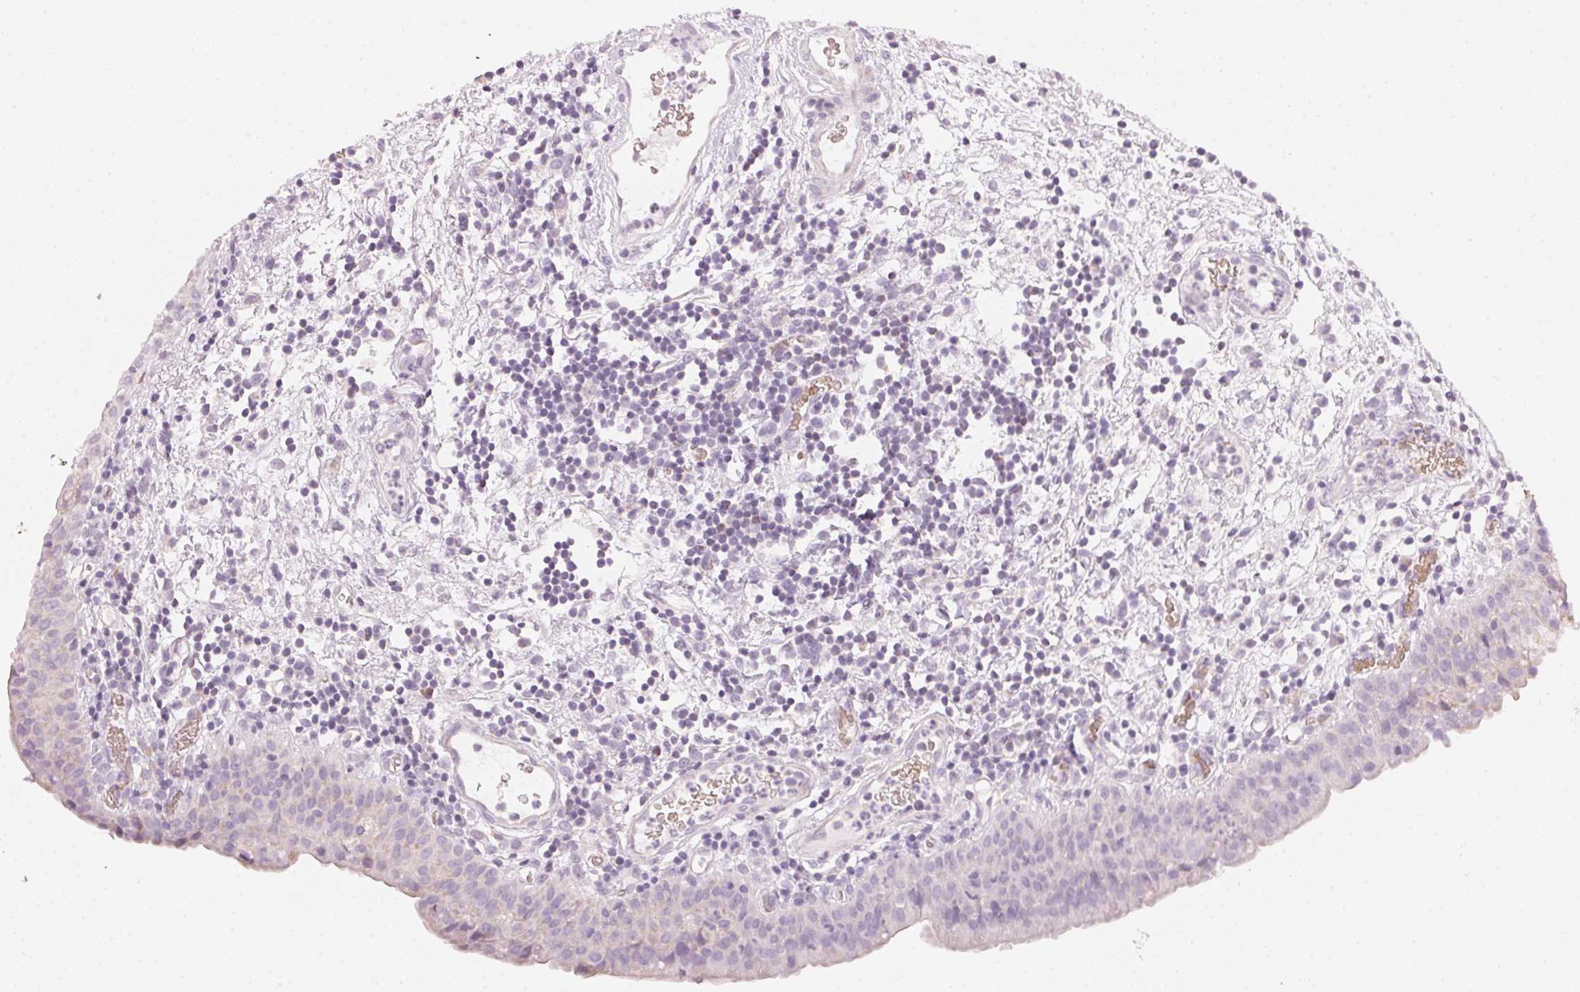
{"staining": {"intensity": "negative", "quantity": "none", "location": "none"}, "tissue": "urinary bladder", "cell_type": "Urothelial cells", "image_type": "normal", "snomed": [{"axis": "morphology", "description": "Normal tissue, NOS"}, {"axis": "morphology", "description": "Inflammation, NOS"}, {"axis": "topography", "description": "Urinary bladder"}], "caption": "The IHC histopathology image has no significant expression in urothelial cells of urinary bladder.", "gene": "HOXB13", "patient": {"sex": "male", "age": 57}}